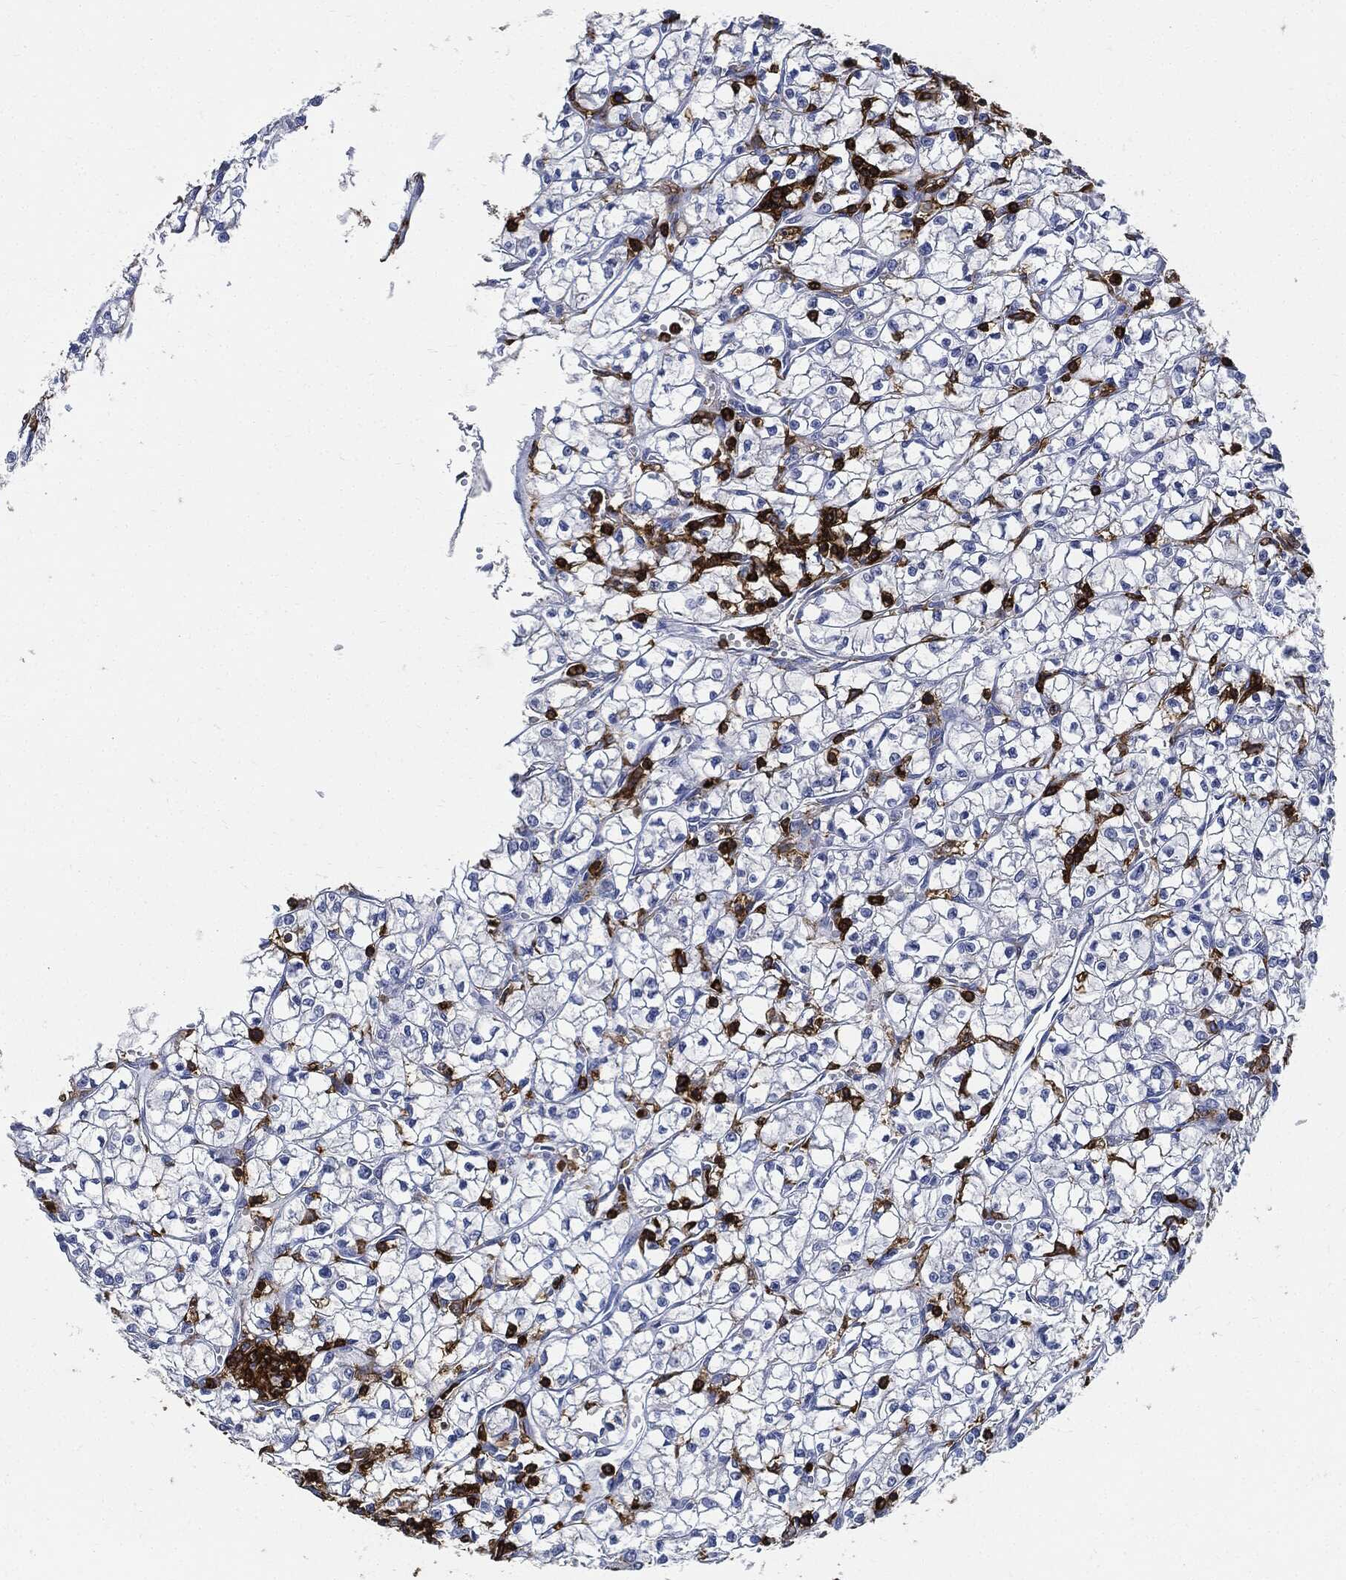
{"staining": {"intensity": "negative", "quantity": "none", "location": "none"}, "tissue": "renal cancer", "cell_type": "Tumor cells", "image_type": "cancer", "snomed": [{"axis": "morphology", "description": "Adenocarcinoma, NOS"}, {"axis": "topography", "description": "Kidney"}], "caption": "Tumor cells show no significant expression in renal cancer (adenocarcinoma).", "gene": "PTPRC", "patient": {"sex": "female", "age": 64}}